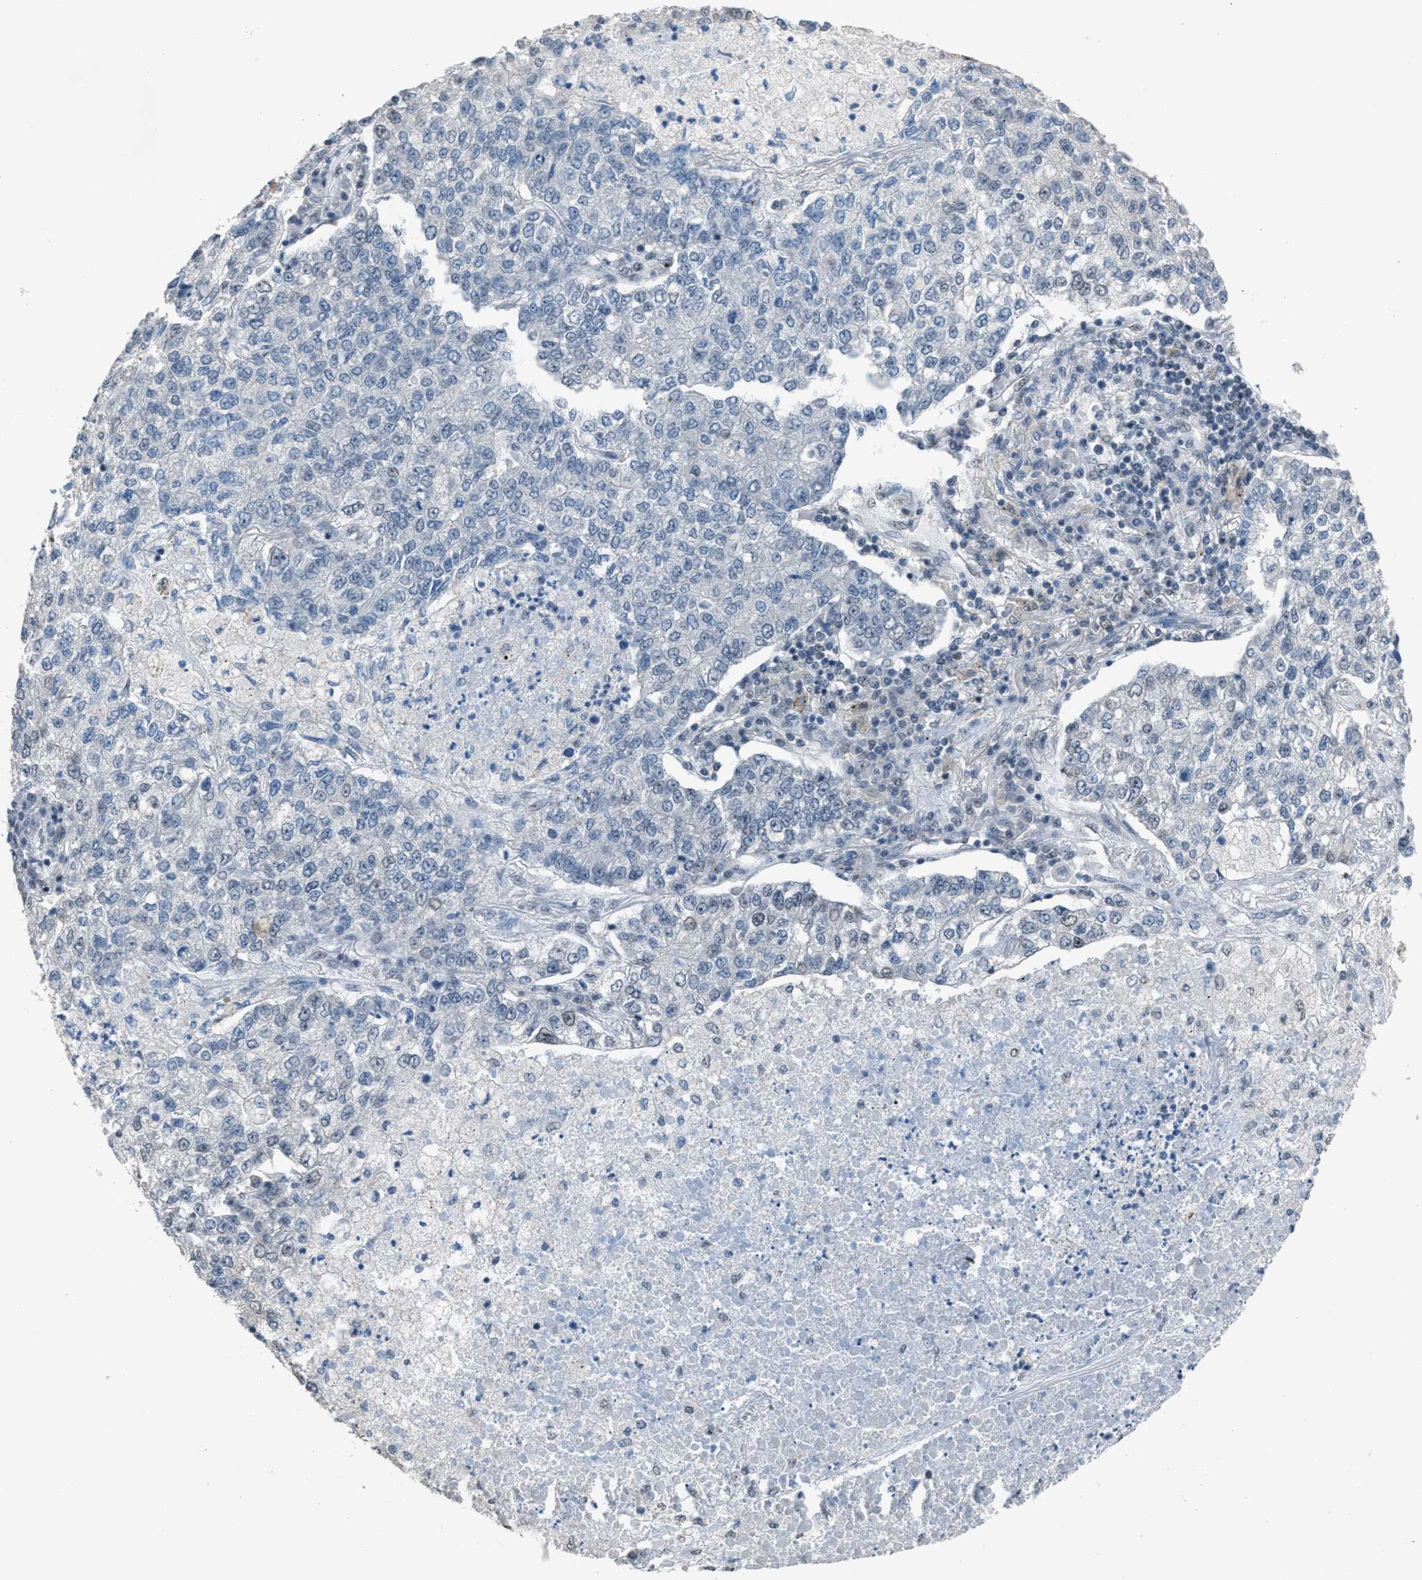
{"staining": {"intensity": "weak", "quantity": "<25%", "location": "nuclear"}, "tissue": "lung cancer", "cell_type": "Tumor cells", "image_type": "cancer", "snomed": [{"axis": "morphology", "description": "Adenocarcinoma, NOS"}, {"axis": "topography", "description": "Lung"}], "caption": "DAB (3,3'-diaminobenzidine) immunohistochemical staining of human lung adenocarcinoma demonstrates no significant staining in tumor cells. (DAB immunohistochemistry (IHC) visualized using brightfield microscopy, high magnification).", "gene": "ZNF276", "patient": {"sex": "male", "age": 49}}